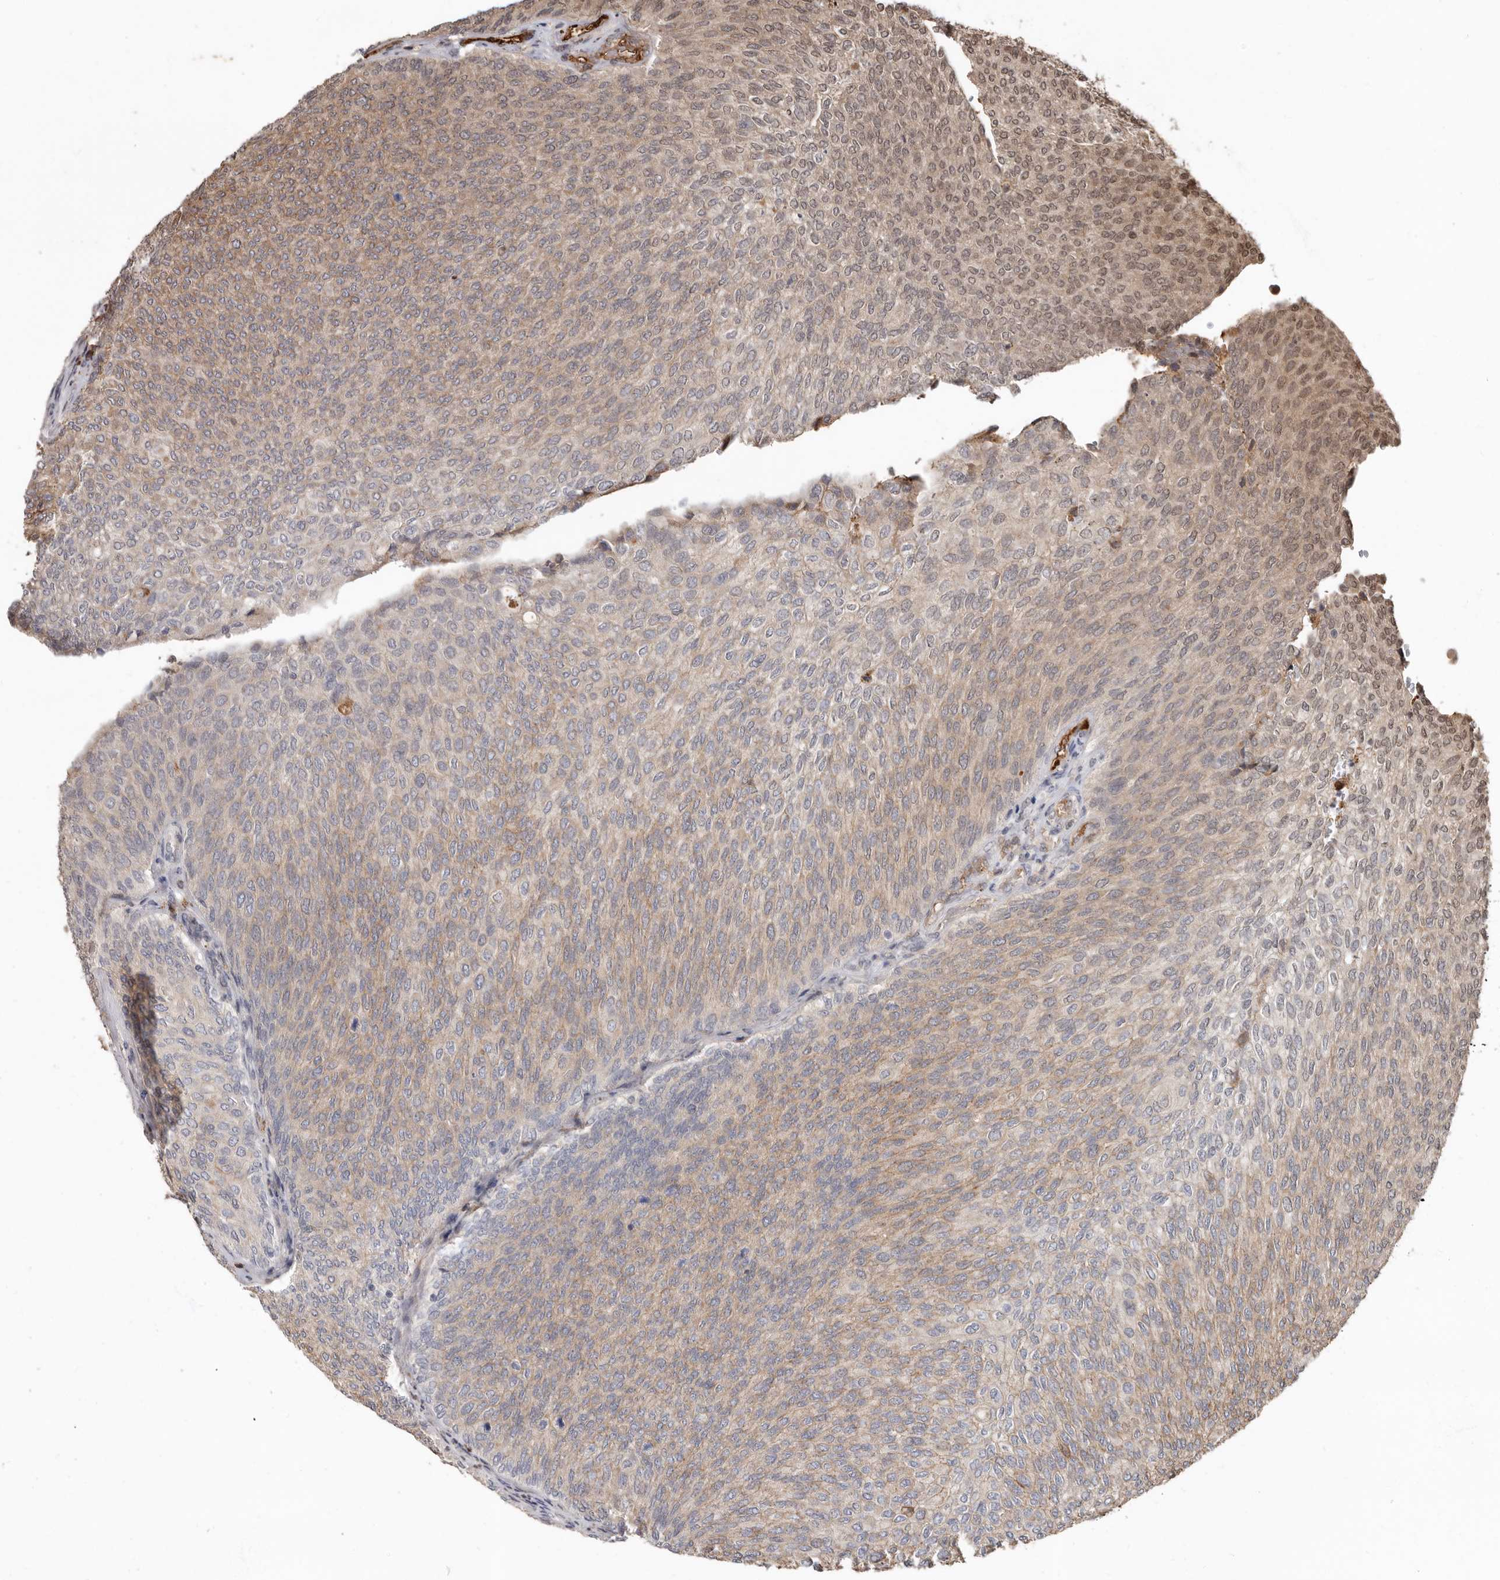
{"staining": {"intensity": "moderate", "quantity": "25%-75%", "location": "cytoplasmic/membranous,nuclear"}, "tissue": "urothelial cancer", "cell_type": "Tumor cells", "image_type": "cancer", "snomed": [{"axis": "morphology", "description": "Urothelial carcinoma, Low grade"}, {"axis": "topography", "description": "Urinary bladder"}], "caption": "Approximately 25%-75% of tumor cells in human low-grade urothelial carcinoma exhibit moderate cytoplasmic/membranous and nuclear protein positivity as visualized by brown immunohistochemical staining.", "gene": "LRGUK", "patient": {"sex": "female", "age": 79}}